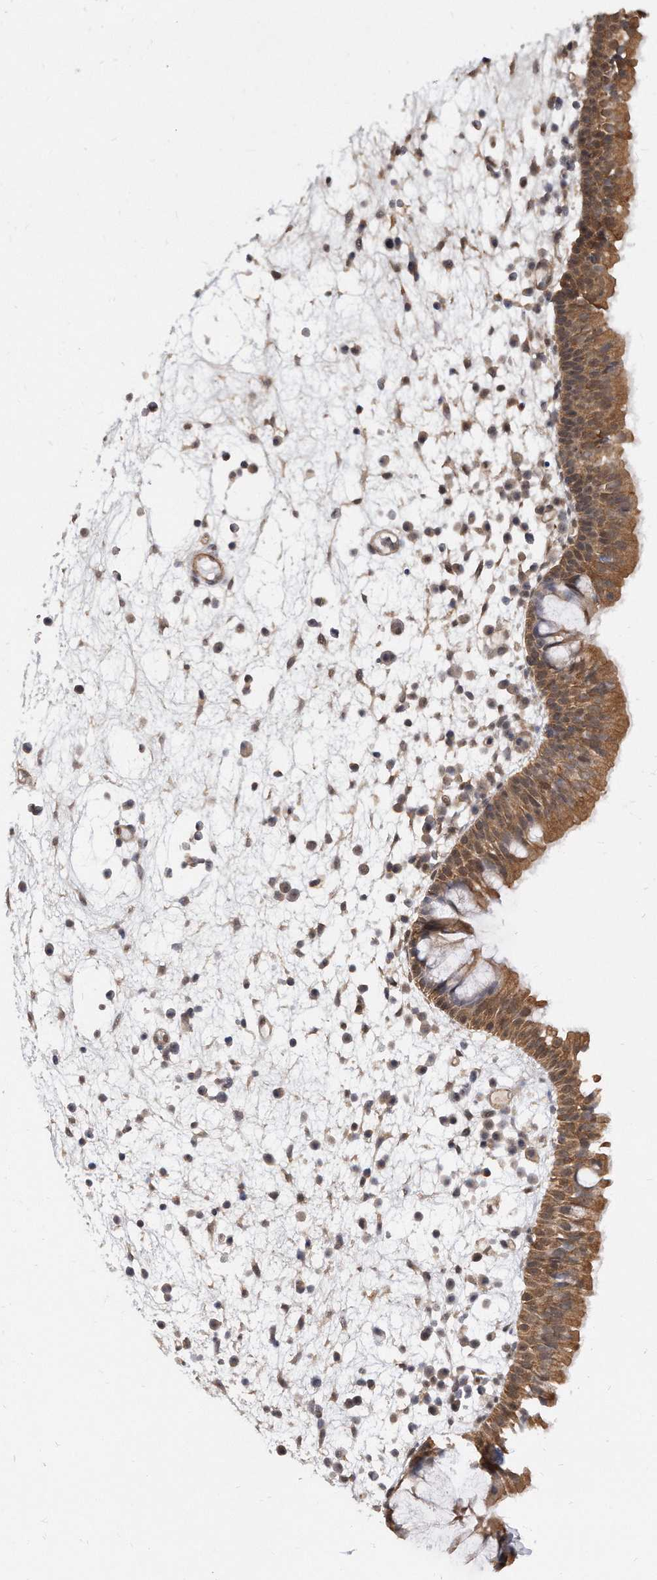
{"staining": {"intensity": "moderate", "quantity": ">75%", "location": "cytoplasmic/membranous,nuclear"}, "tissue": "nasopharynx", "cell_type": "Respiratory epithelial cells", "image_type": "normal", "snomed": [{"axis": "morphology", "description": "Normal tissue, NOS"}, {"axis": "morphology", "description": "Inflammation, NOS"}, {"axis": "morphology", "description": "Malignant melanoma, Metastatic site"}, {"axis": "topography", "description": "Nasopharynx"}], "caption": "This is an image of IHC staining of benign nasopharynx, which shows moderate expression in the cytoplasmic/membranous,nuclear of respiratory epithelial cells.", "gene": "TCP1", "patient": {"sex": "male", "age": 70}}